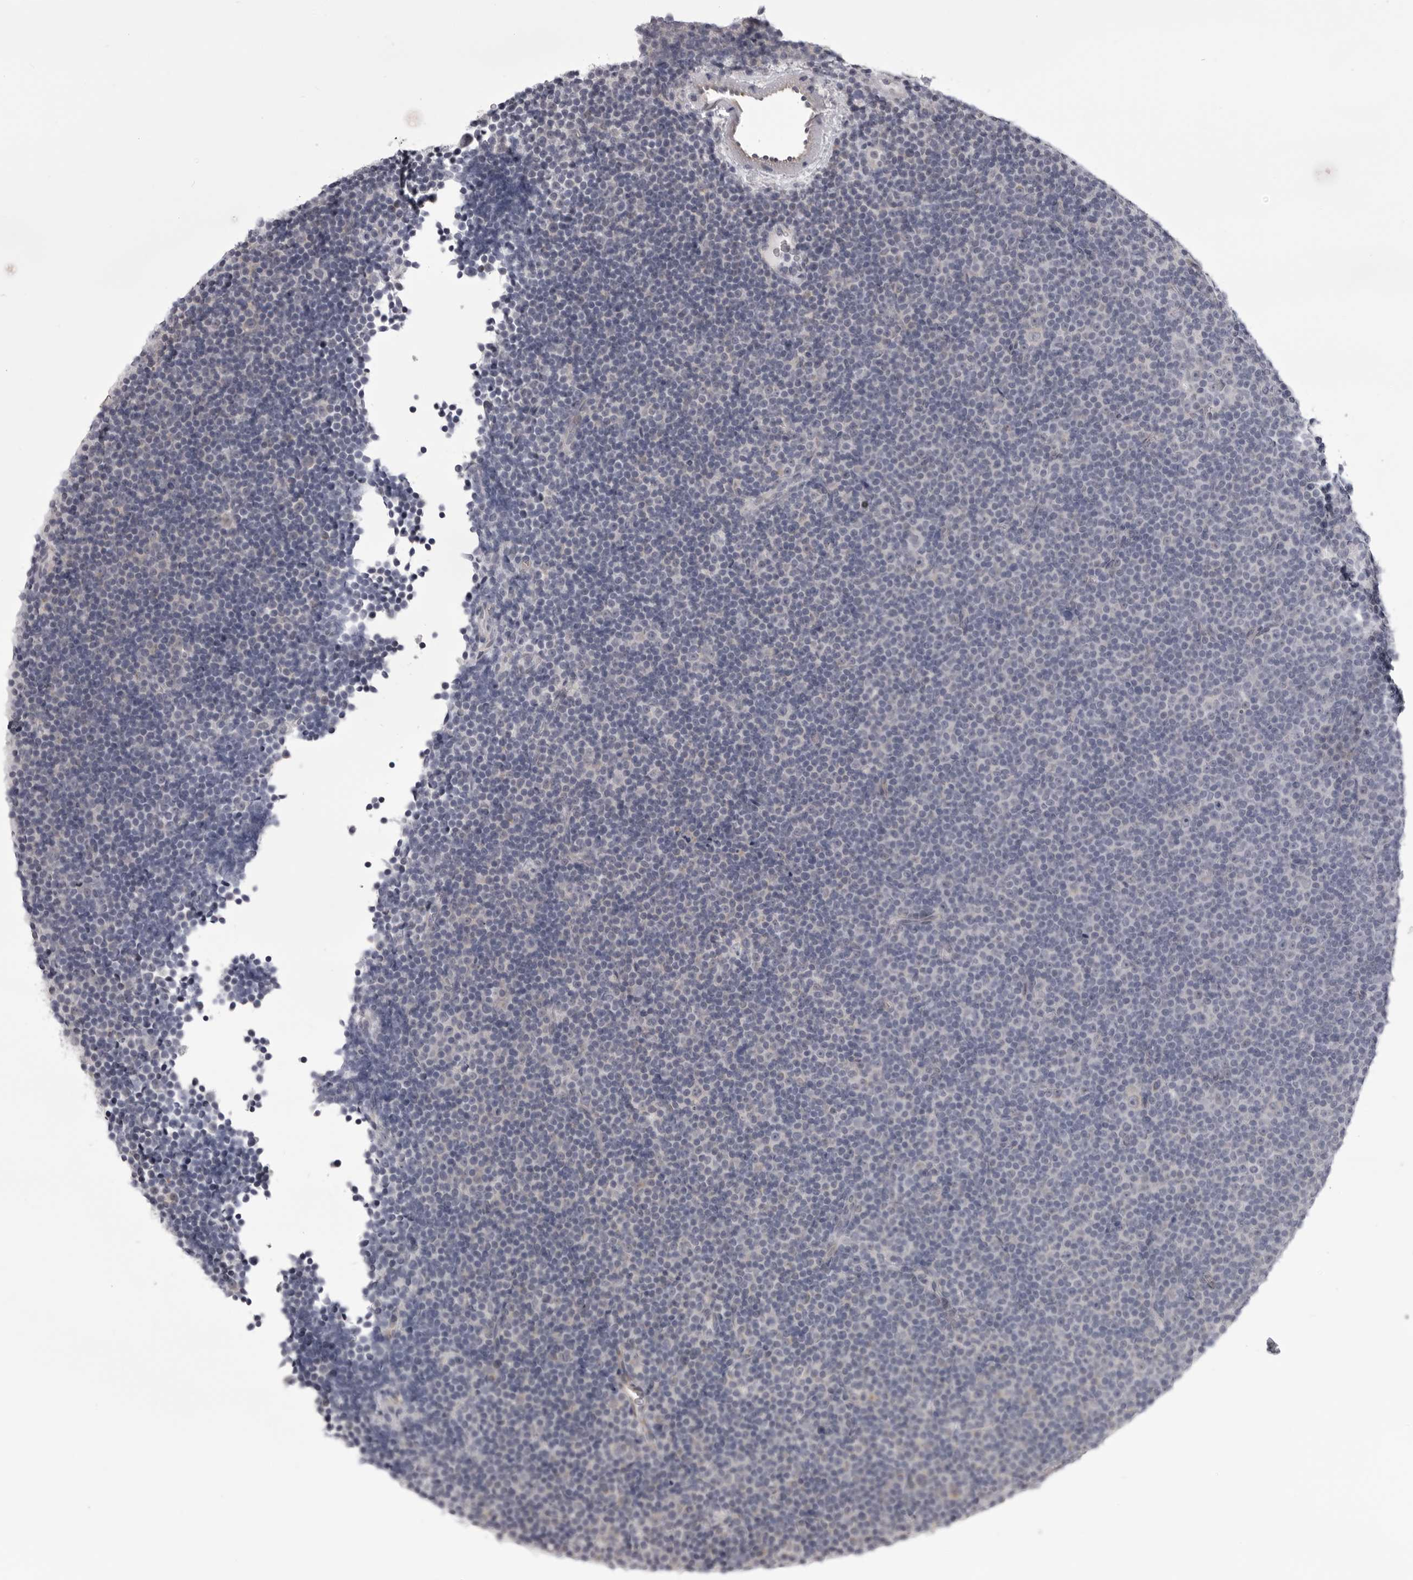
{"staining": {"intensity": "negative", "quantity": "none", "location": "none"}, "tissue": "lymphoma", "cell_type": "Tumor cells", "image_type": "cancer", "snomed": [{"axis": "morphology", "description": "Malignant lymphoma, non-Hodgkin's type, Low grade"}, {"axis": "topography", "description": "Lymph node"}], "caption": "Micrograph shows no significant protein staining in tumor cells of malignant lymphoma, non-Hodgkin's type (low-grade).", "gene": "EPHA10", "patient": {"sex": "female", "age": 67}}